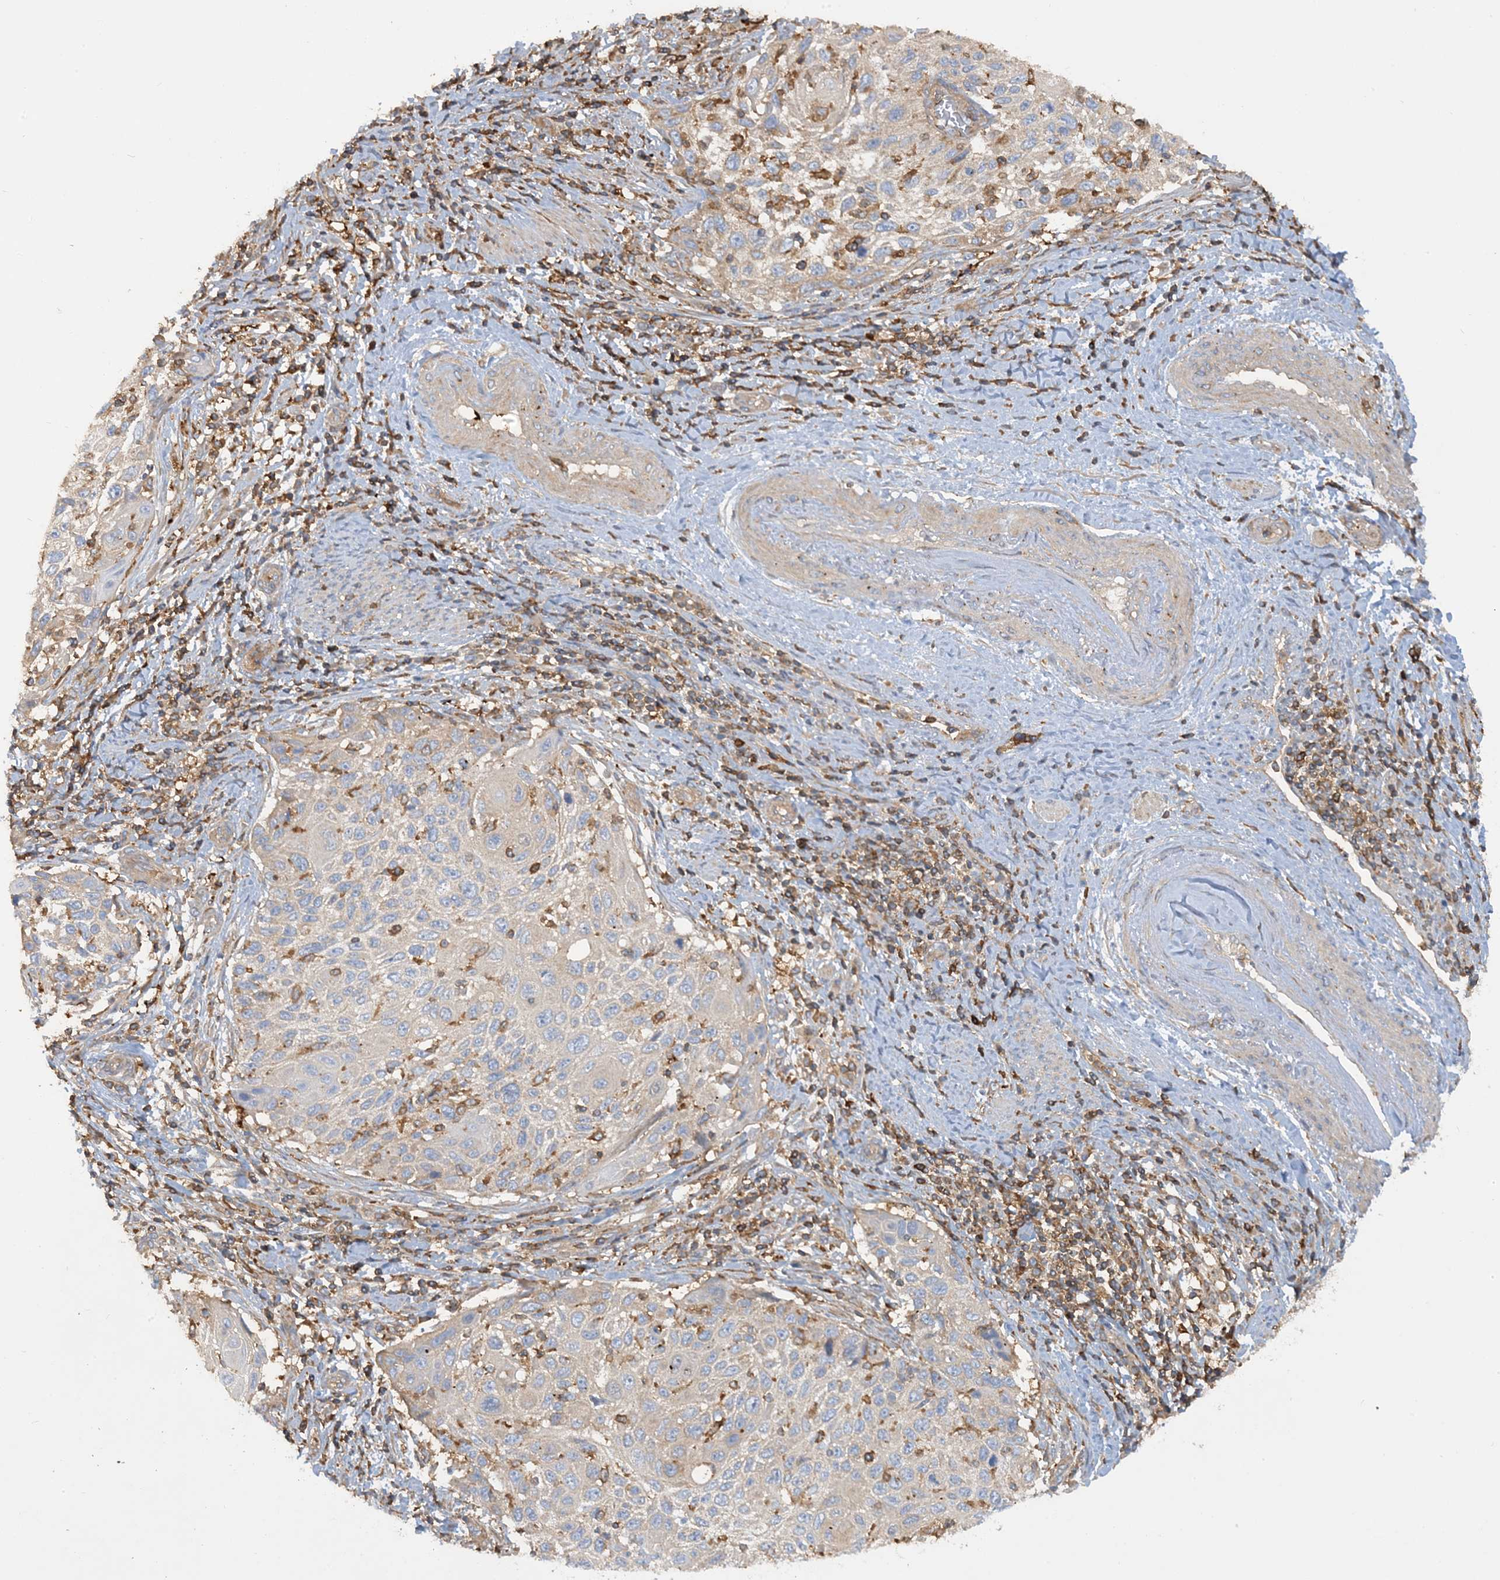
{"staining": {"intensity": "weak", "quantity": "<25%", "location": "cytoplasmic/membranous"}, "tissue": "cervical cancer", "cell_type": "Tumor cells", "image_type": "cancer", "snomed": [{"axis": "morphology", "description": "Squamous cell carcinoma, NOS"}, {"axis": "topography", "description": "Cervix"}], "caption": "This is a image of IHC staining of cervical squamous cell carcinoma, which shows no staining in tumor cells.", "gene": "SFMBT2", "patient": {"sex": "female", "age": 70}}